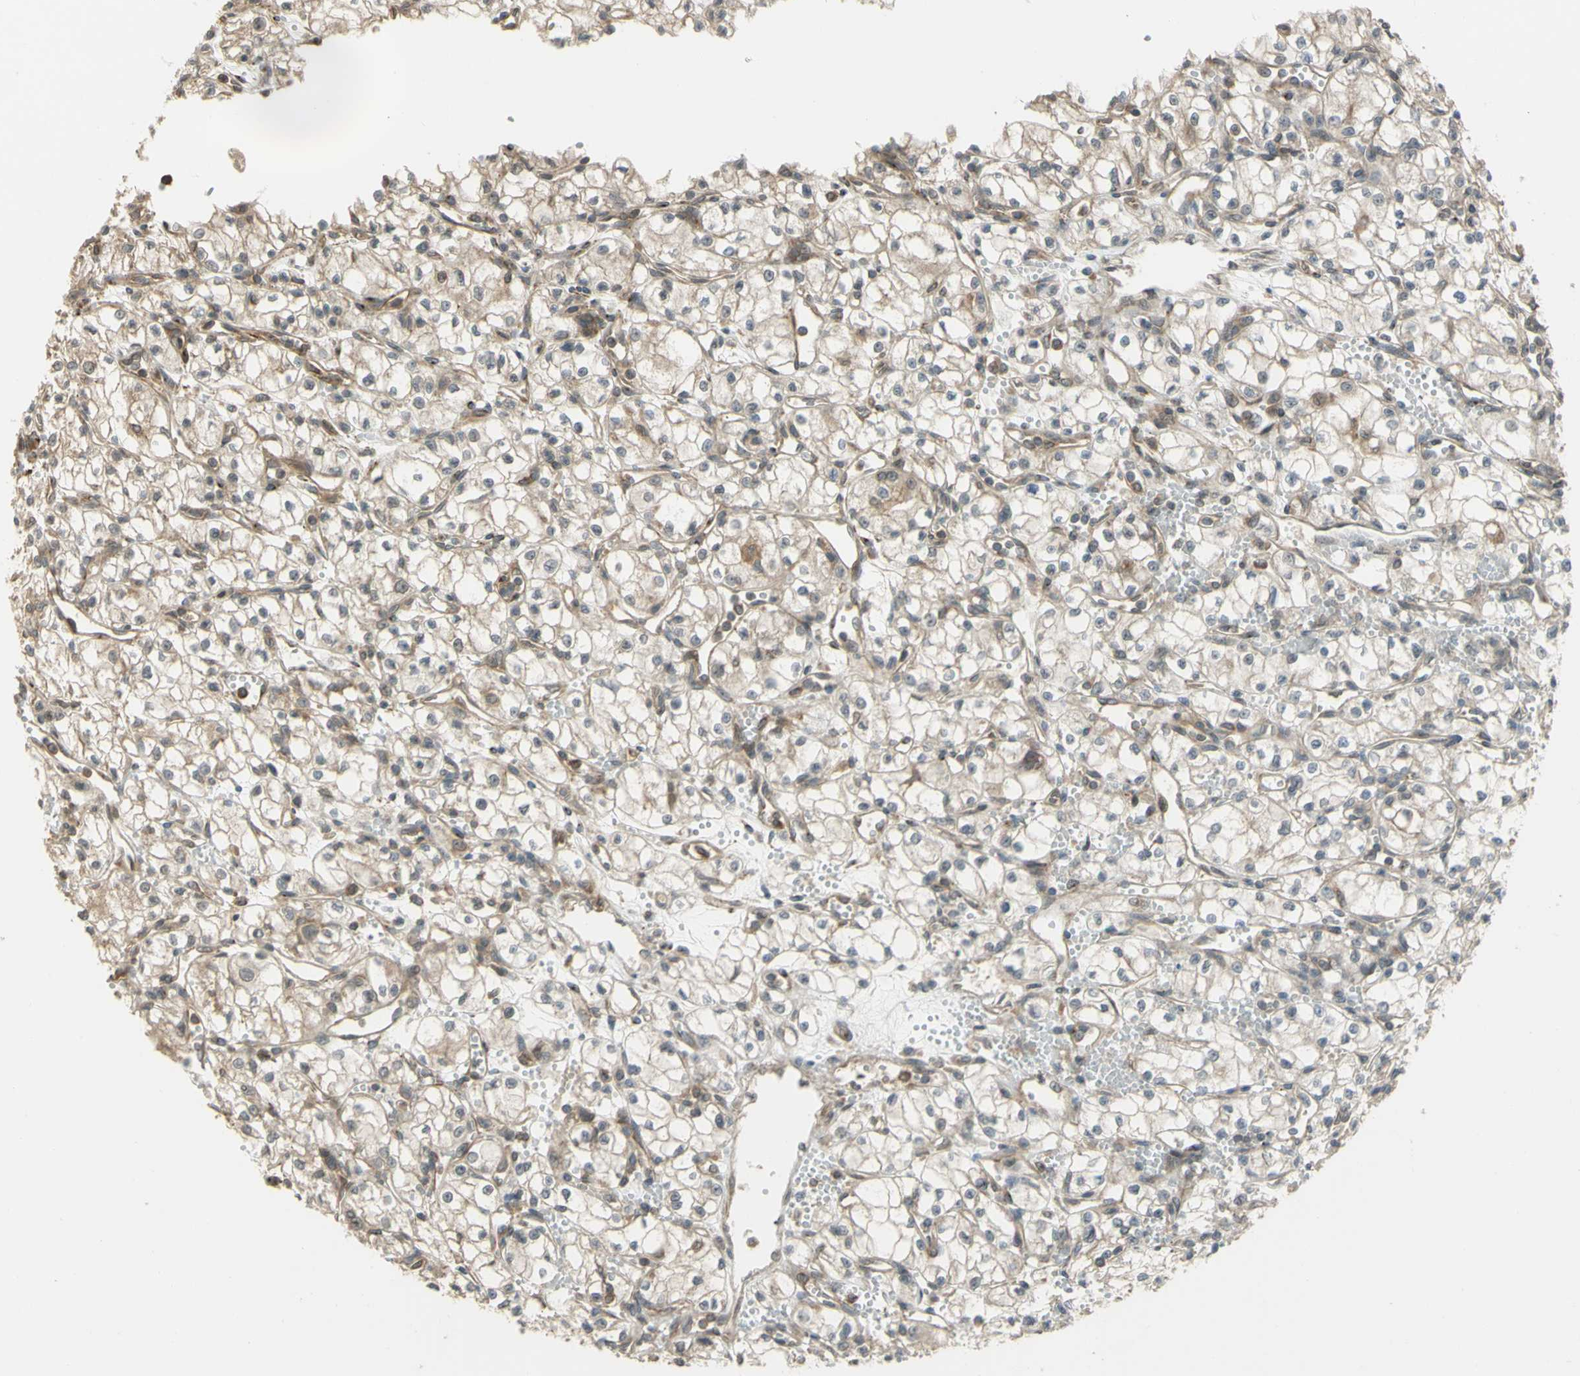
{"staining": {"intensity": "weak", "quantity": "<25%", "location": "cytoplasmic/membranous"}, "tissue": "renal cancer", "cell_type": "Tumor cells", "image_type": "cancer", "snomed": [{"axis": "morphology", "description": "Normal tissue, NOS"}, {"axis": "morphology", "description": "Adenocarcinoma, NOS"}, {"axis": "topography", "description": "Kidney"}], "caption": "This is a image of immunohistochemistry staining of renal cancer, which shows no expression in tumor cells. (DAB (3,3'-diaminobenzidine) immunohistochemistry, high magnification).", "gene": "FLII", "patient": {"sex": "male", "age": 59}}